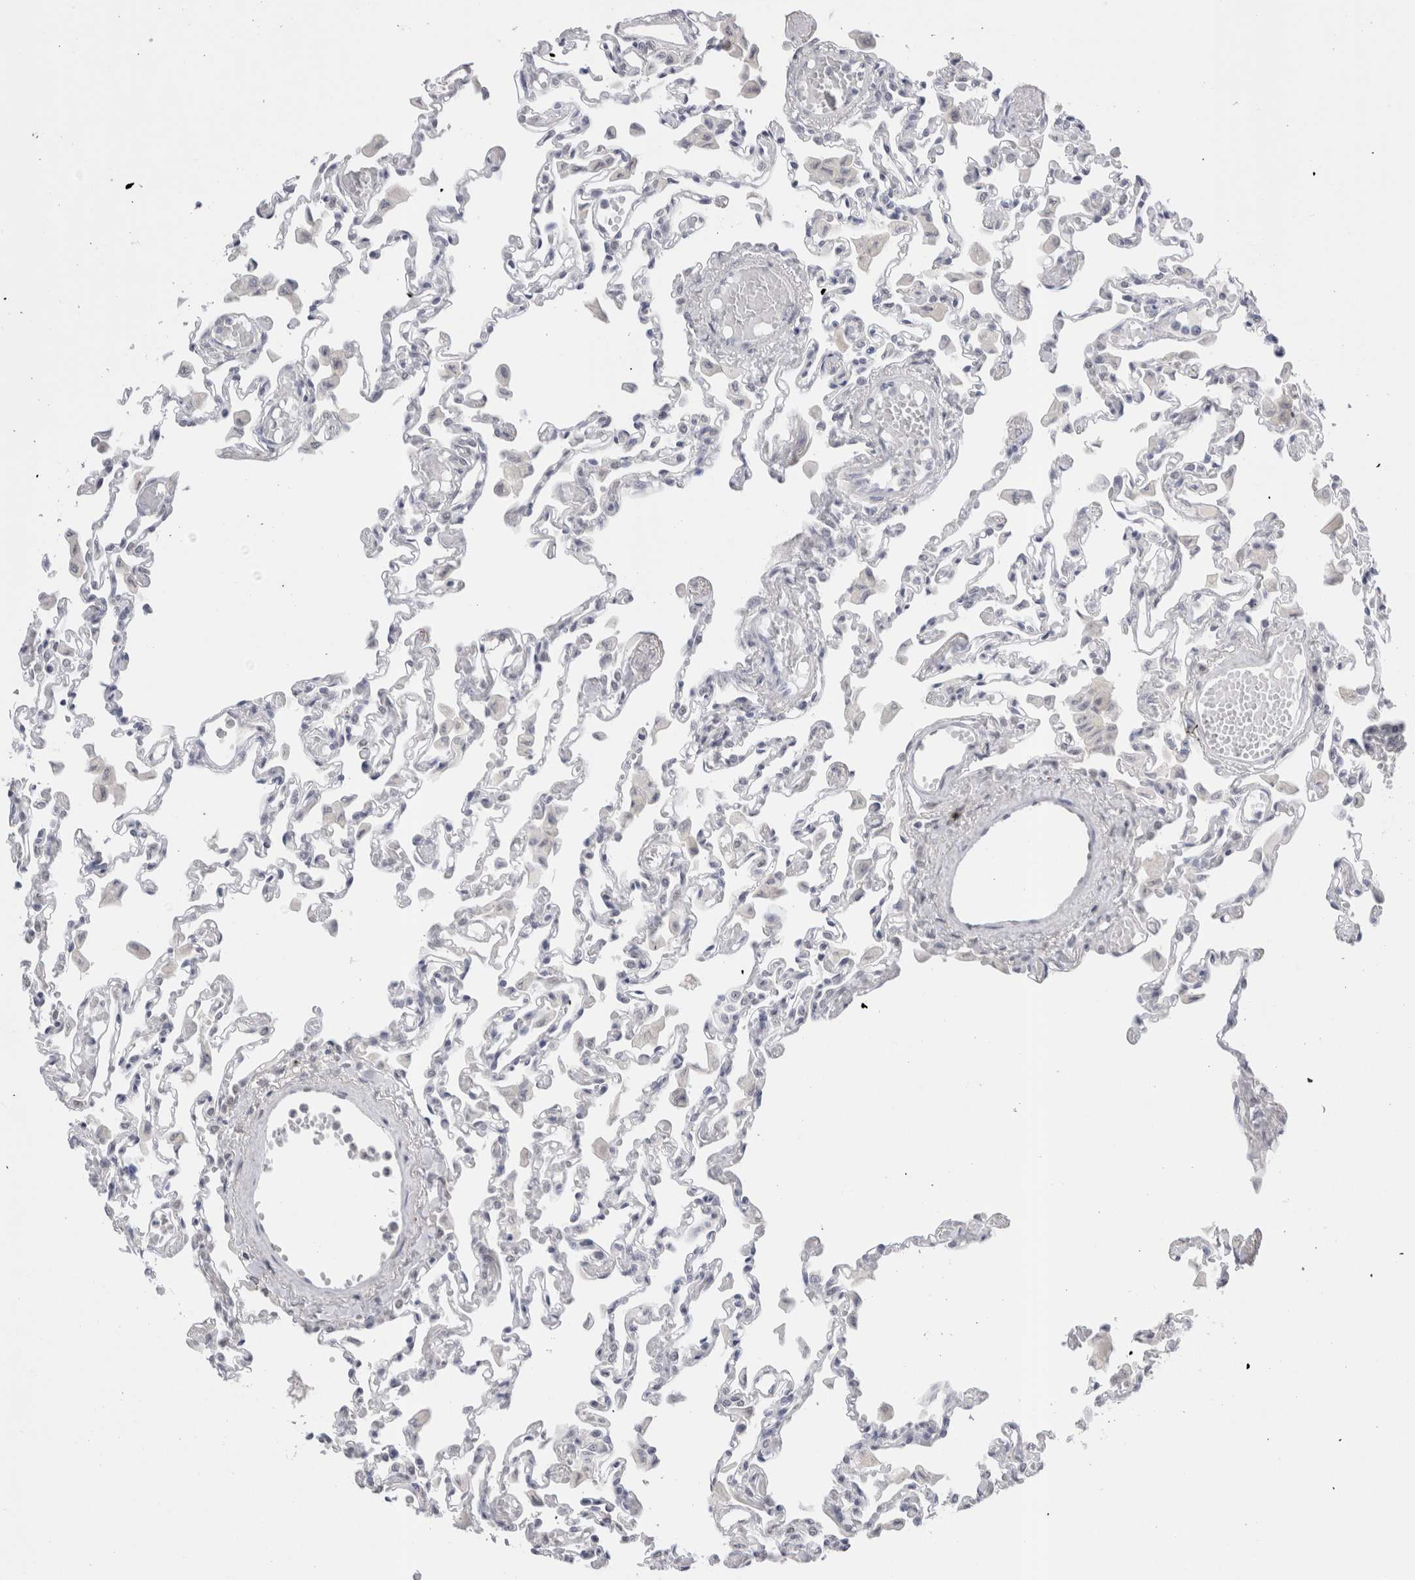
{"staining": {"intensity": "negative", "quantity": "none", "location": "none"}, "tissue": "lung", "cell_type": "Alveolar cells", "image_type": "normal", "snomed": [{"axis": "morphology", "description": "Normal tissue, NOS"}, {"axis": "topography", "description": "Bronchus"}, {"axis": "topography", "description": "Lung"}], "caption": "The photomicrograph displays no significant staining in alveolar cells of lung.", "gene": "CADM3", "patient": {"sex": "female", "age": 49}}